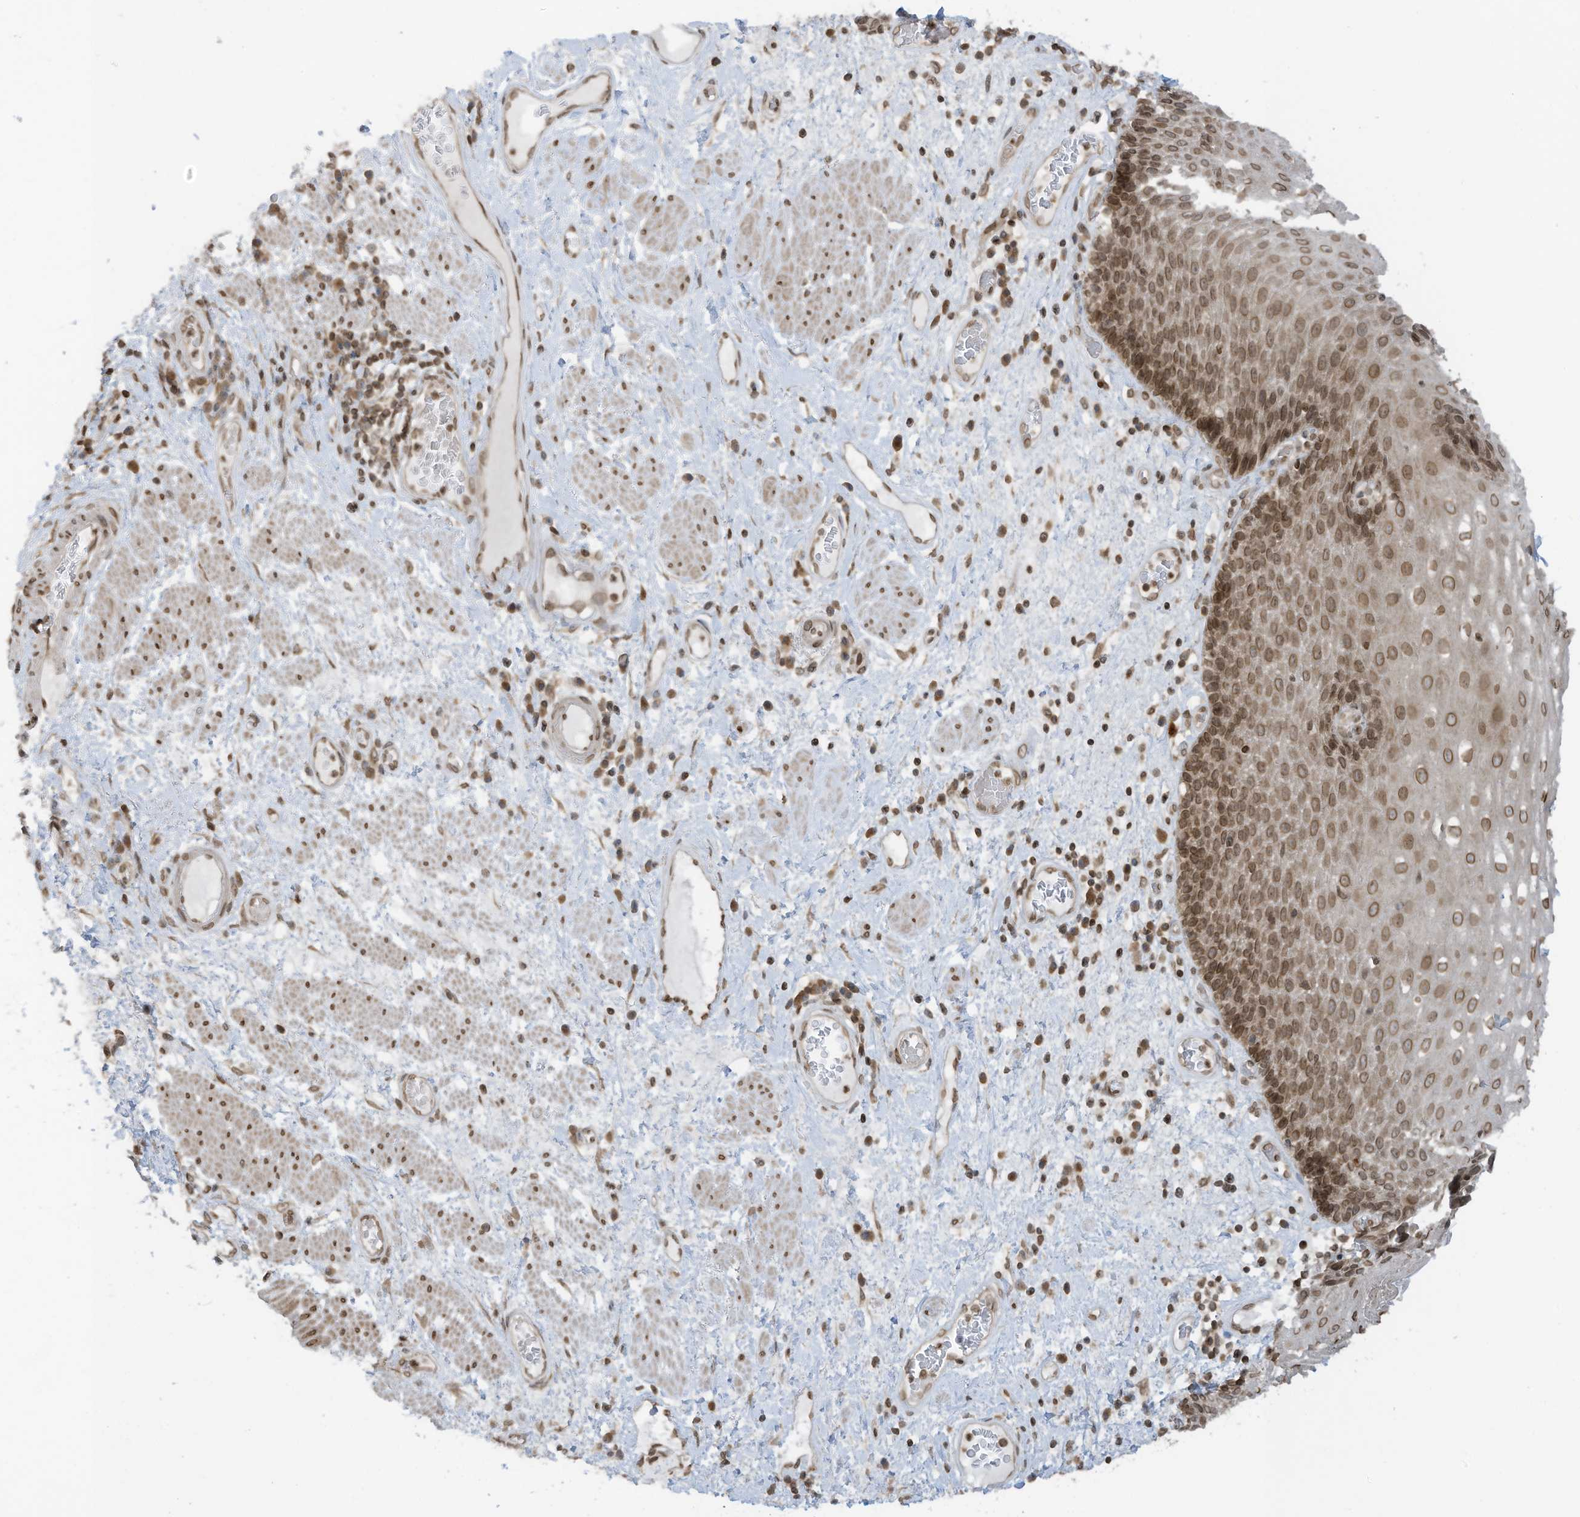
{"staining": {"intensity": "moderate", "quantity": ">75%", "location": "cytoplasmic/membranous,nuclear"}, "tissue": "esophagus", "cell_type": "Squamous epithelial cells", "image_type": "normal", "snomed": [{"axis": "morphology", "description": "Normal tissue, NOS"}, {"axis": "morphology", "description": "Adenocarcinoma, NOS"}, {"axis": "topography", "description": "Esophagus"}], "caption": "A medium amount of moderate cytoplasmic/membranous,nuclear staining is appreciated in approximately >75% of squamous epithelial cells in benign esophagus.", "gene": "RABL3", "patient": {"sex": "male", "age": 62}}